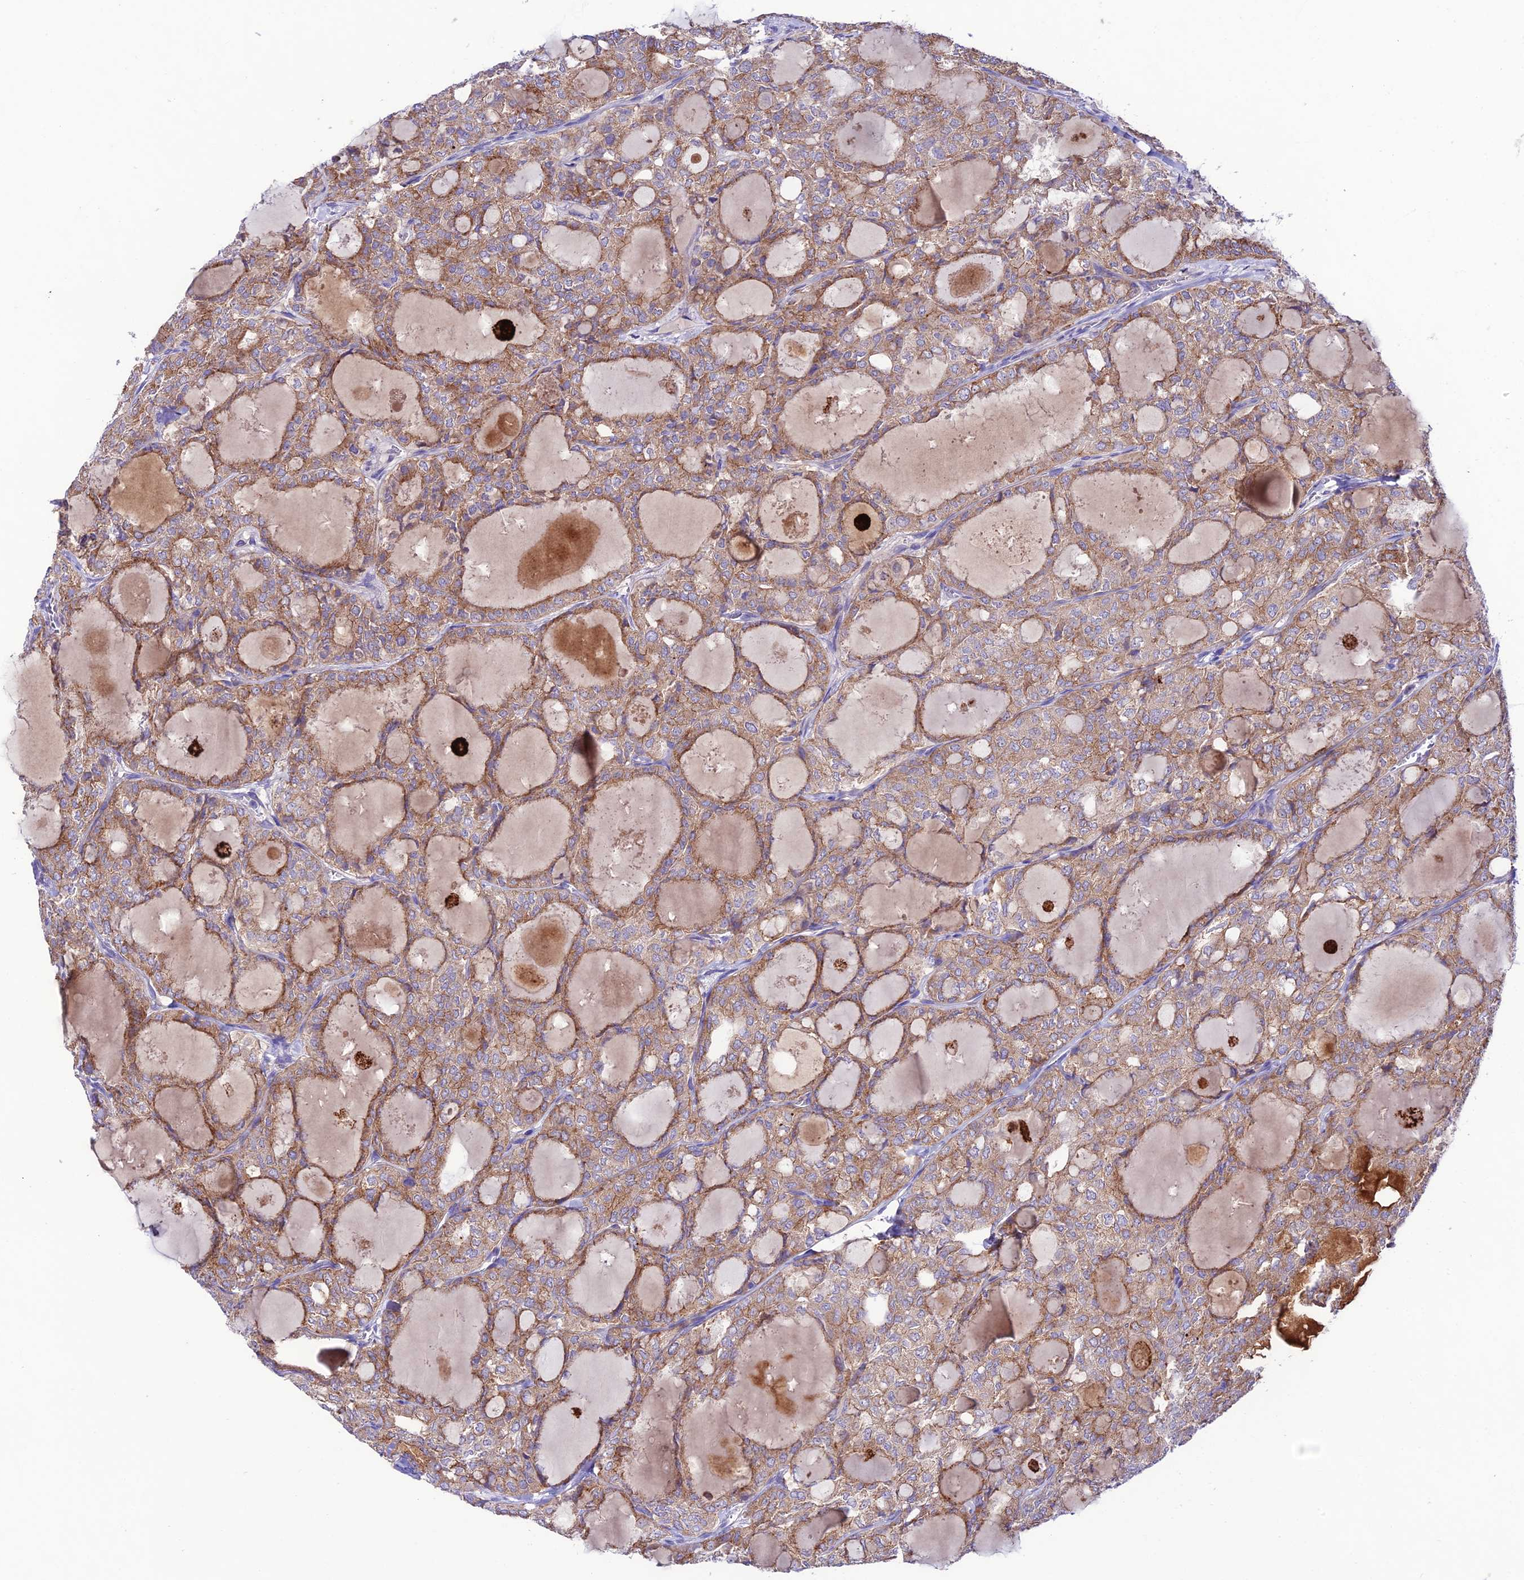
{"staining": {"intensity": "moderate", "quantity": ">75%", "location": "cytoplasmic/membranous"}, "tissue": "thyroid cancer", "cell_type": "Tumor cells", "image_type": "cancer", "snomed": [{"axis": "morphology", "description": "Follicular adenoma carcinoma, NOS"}, {"axis": "topography", "description": "Thyroid gland"}], "caption": "Thyroid follicular adenoma carcinoma stained with a brown dye exhibits moderate cytoplasmic/membranous positive positivity in approximately >75% of tumor cells.", "gene": "LACTB2", "patient": {"sex": "male", "age": 75}}